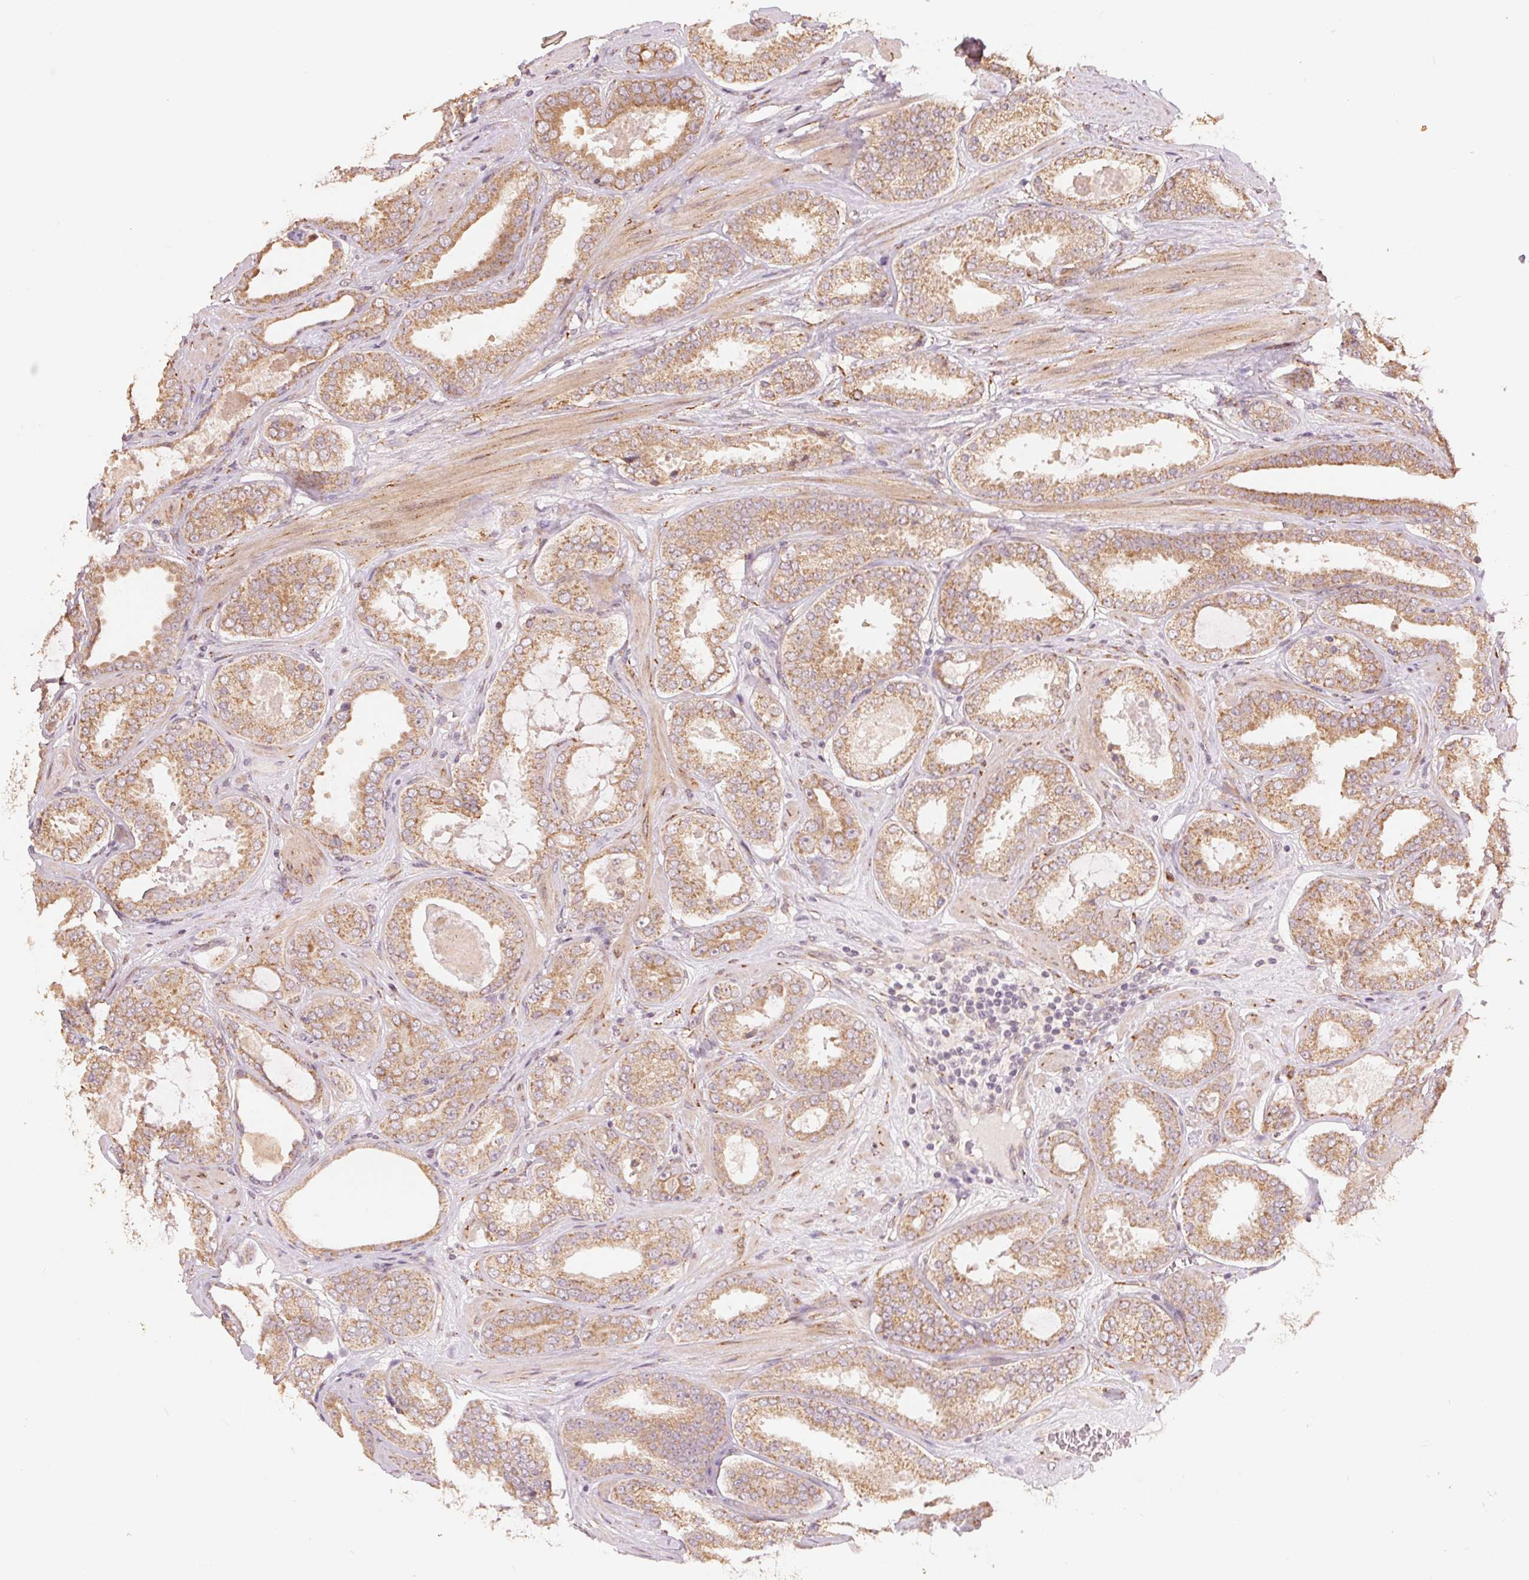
{"staining": {"intensity": "moderate", "quantity": ">75%", "location": "cytoplasmic/membranous"}, "tissue": "prostate cancer", "cell_type": "Tumor cells", "image_type": "cancer", "snomed": [{"axis": "morphology", "description": "Adenocarcinoma, High grade"}, {"axis": "topography", "description": "Prostate"}], "caption": "The histopathology image demonstrates staining of adenocarcinoma (high-grade) (prostate), revealing moderate cytoplasmic/membranous protein positivity (brown color) within tumor cells. Immunohistochemistry stains the protein of interest in brown and the nuclei are stained blue.", "gene": "SLC20A1", "patient": {"sex": "male", "age": 63}}